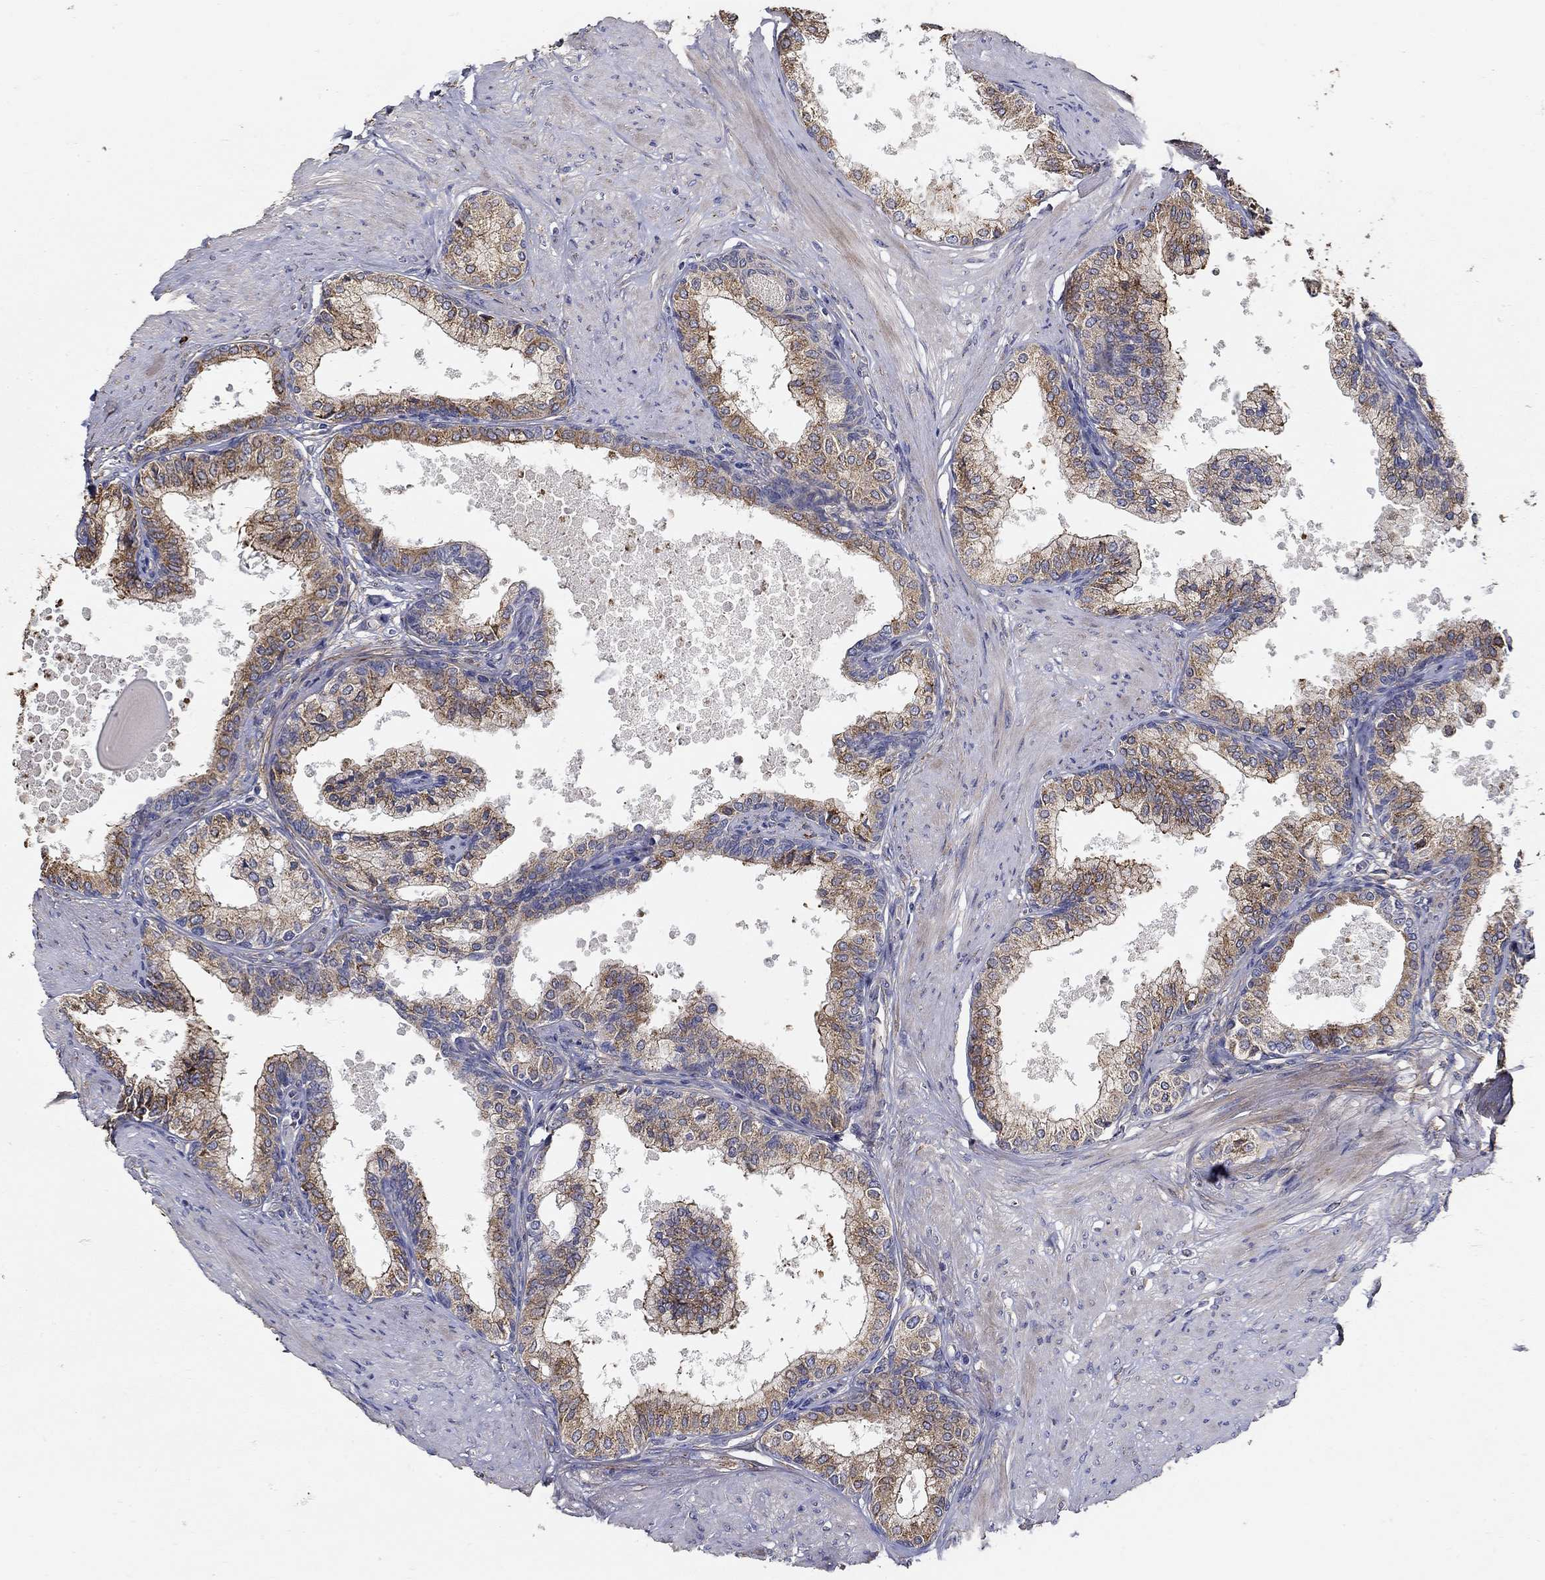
{"staining": {"intensity": "moderate", "quantity": "25%-75%", "location": "cytoplasmic/membranous"}, "tissue": "prostate", "cell_type": "Glandular cells", "image_type": "normal", "snomed": [{"axis": "morphology", "description": "Normal tissue, NOS"}, {"axis": "topography", "description": "Prostate"}], "caption": "Human prostate stained with a protein marker shows moderate staining in glandular cells.", "gene": "EMILIN3", "patient": {"sex": "male", "age": 63}}